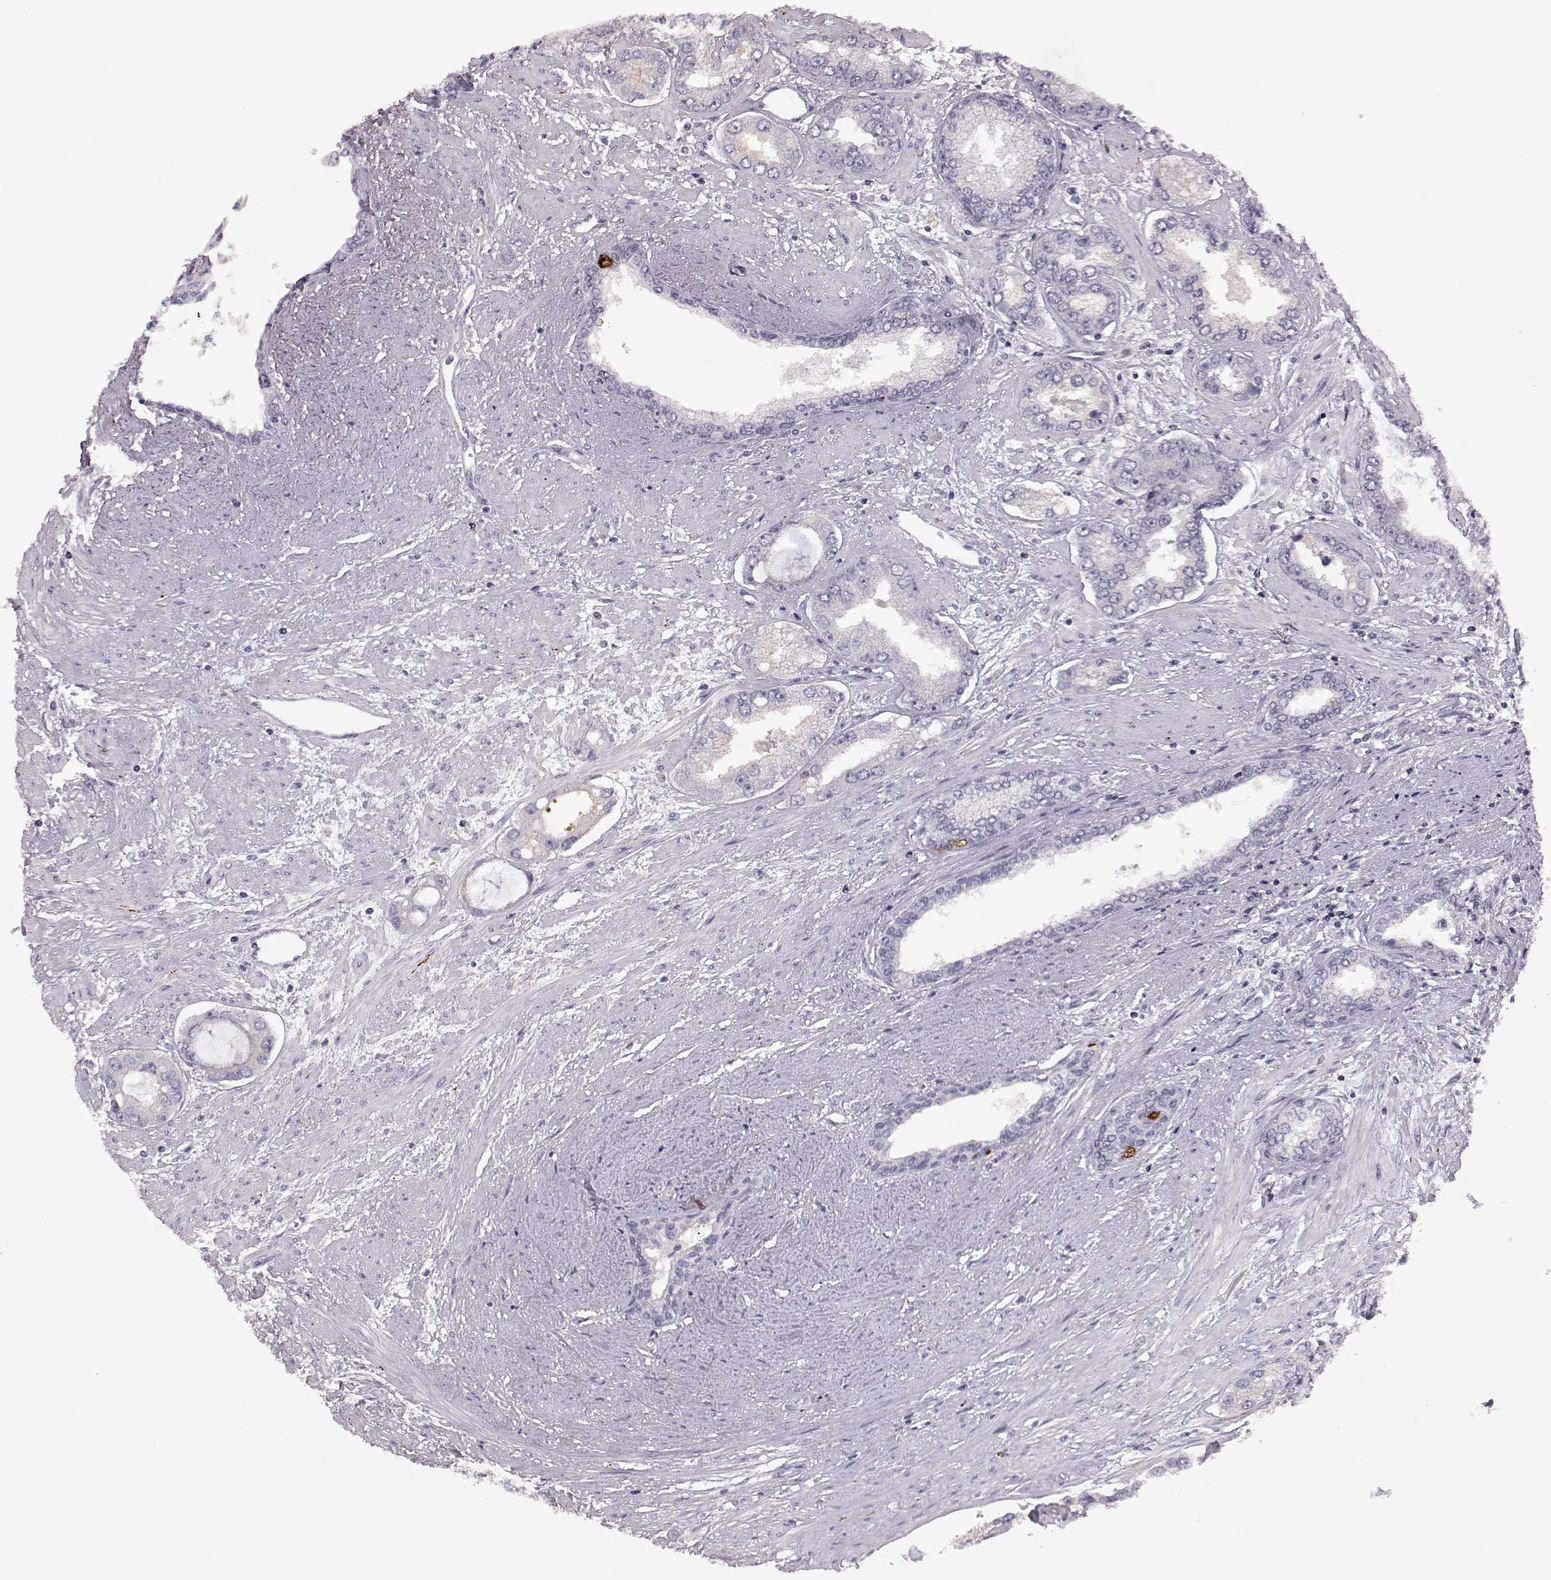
{"staining": {"intensity": "negative", "quantity": "none", "location": "none"}, "tissue": "prostate cancer", "cell_type": "Tumor cells", "image_type": "cancer", "snomed": [{"axis": "morphology", "description": "Adenocarcinoma, Low grade"}, {"axis": "topography", "description": "Prostate"}], "caption": "This is a histopathology image of immunohistochemistry staining of adenocarcinoma (low-grade) (prostate), which shows no expression in tumor cells.", "gene": "GAL", "patient": {"sex": "male", "age": 60}}